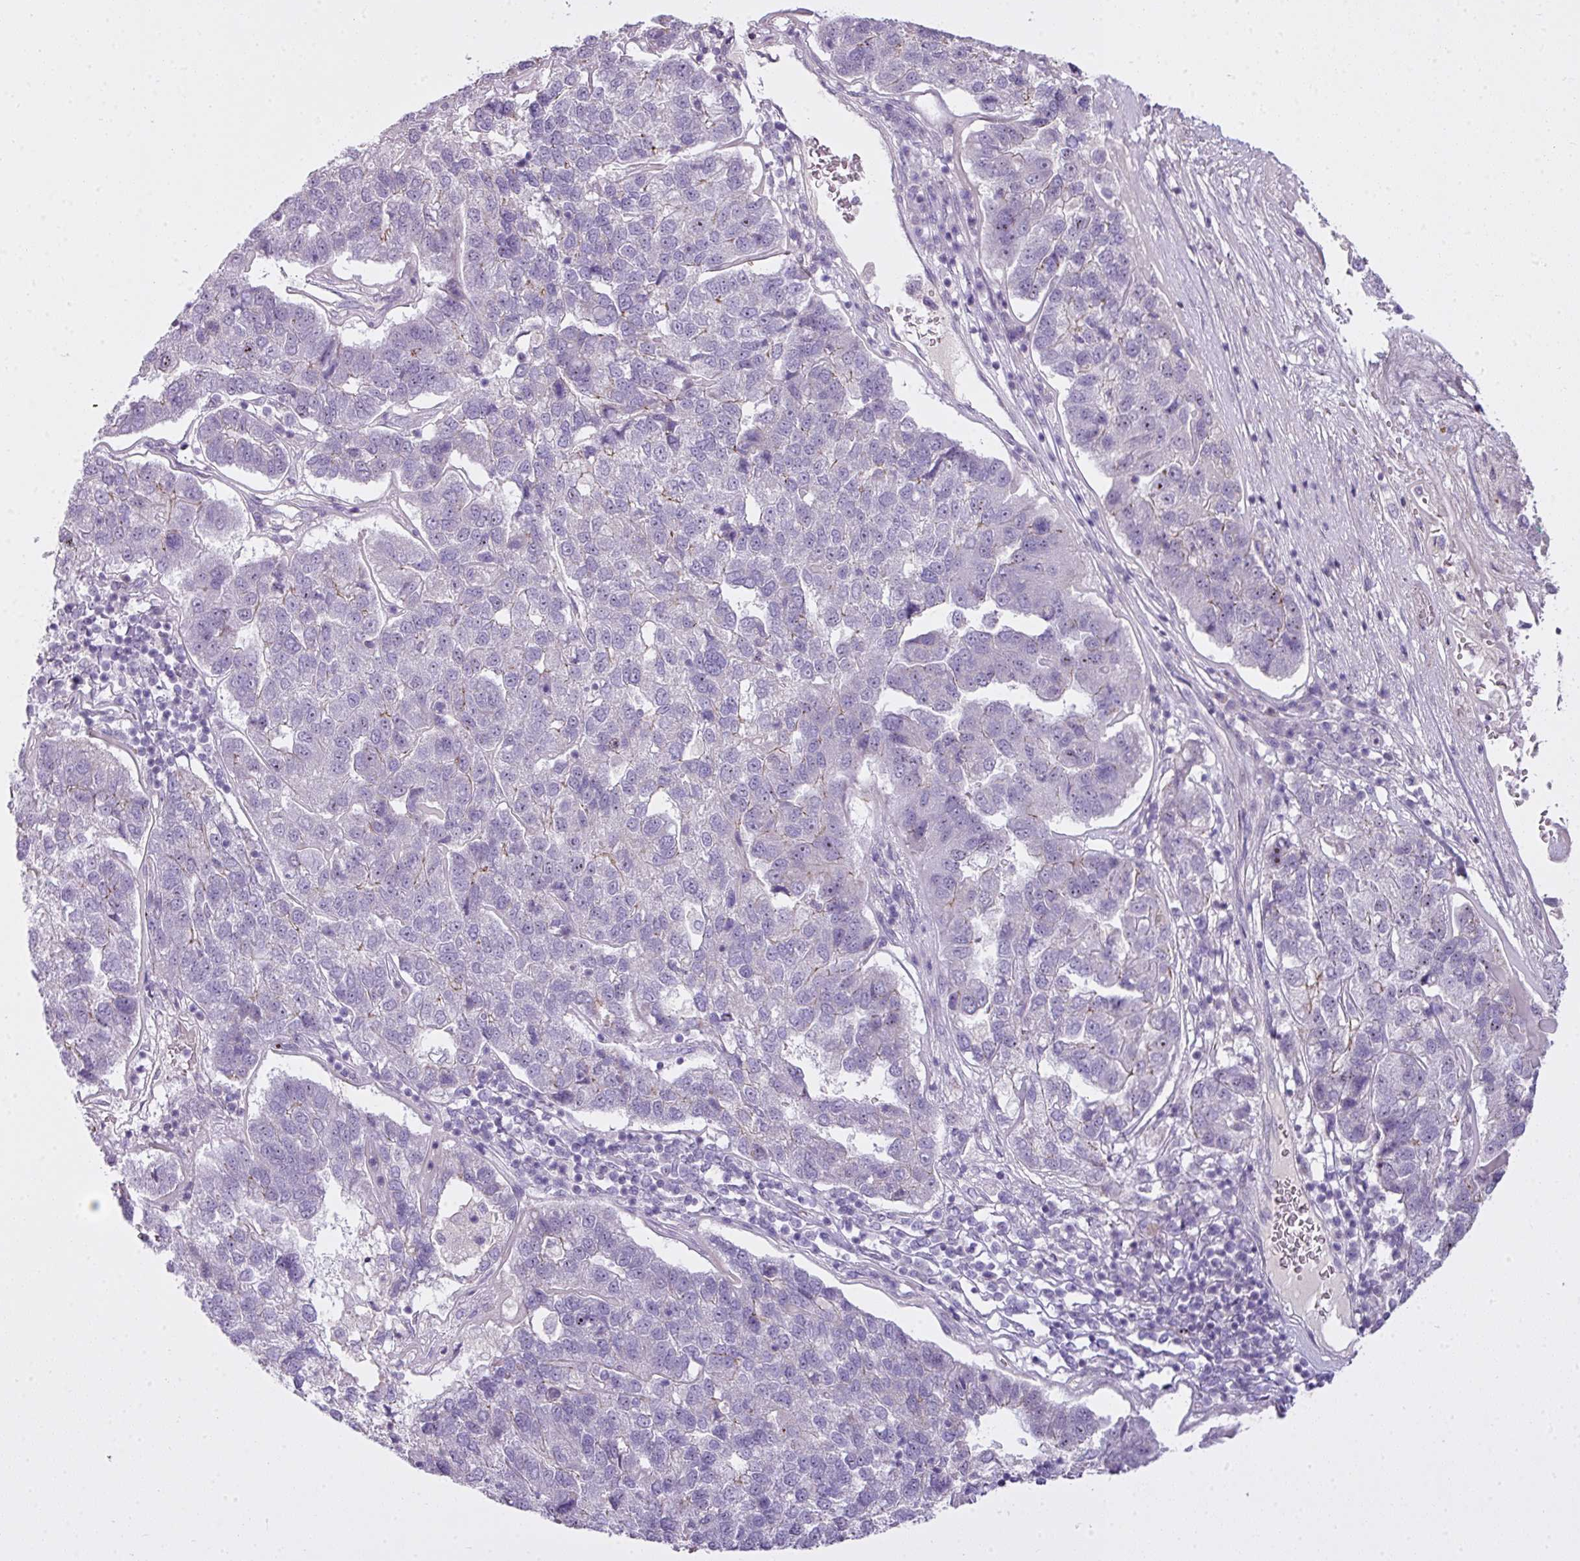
{"staining": {"intensity": "negative", "quantity": "none", "location": "none"}, "tissue": "pancreatic cancer", "cell_type": "Tumor cells", "image_type": "cancer", "snomed": [{"axis": "morphology", "description": "Adenocarcinoma, NOS"}, {"axis": "topography", "description": "Pancreas"}], "caption": "A histopathology image of pancreatic adenocarcinoma stained for a protein exhibits no brown staining in tumor cells.", "gene": "ZNF688", "patient": {"sex": "female", "age": 61}}